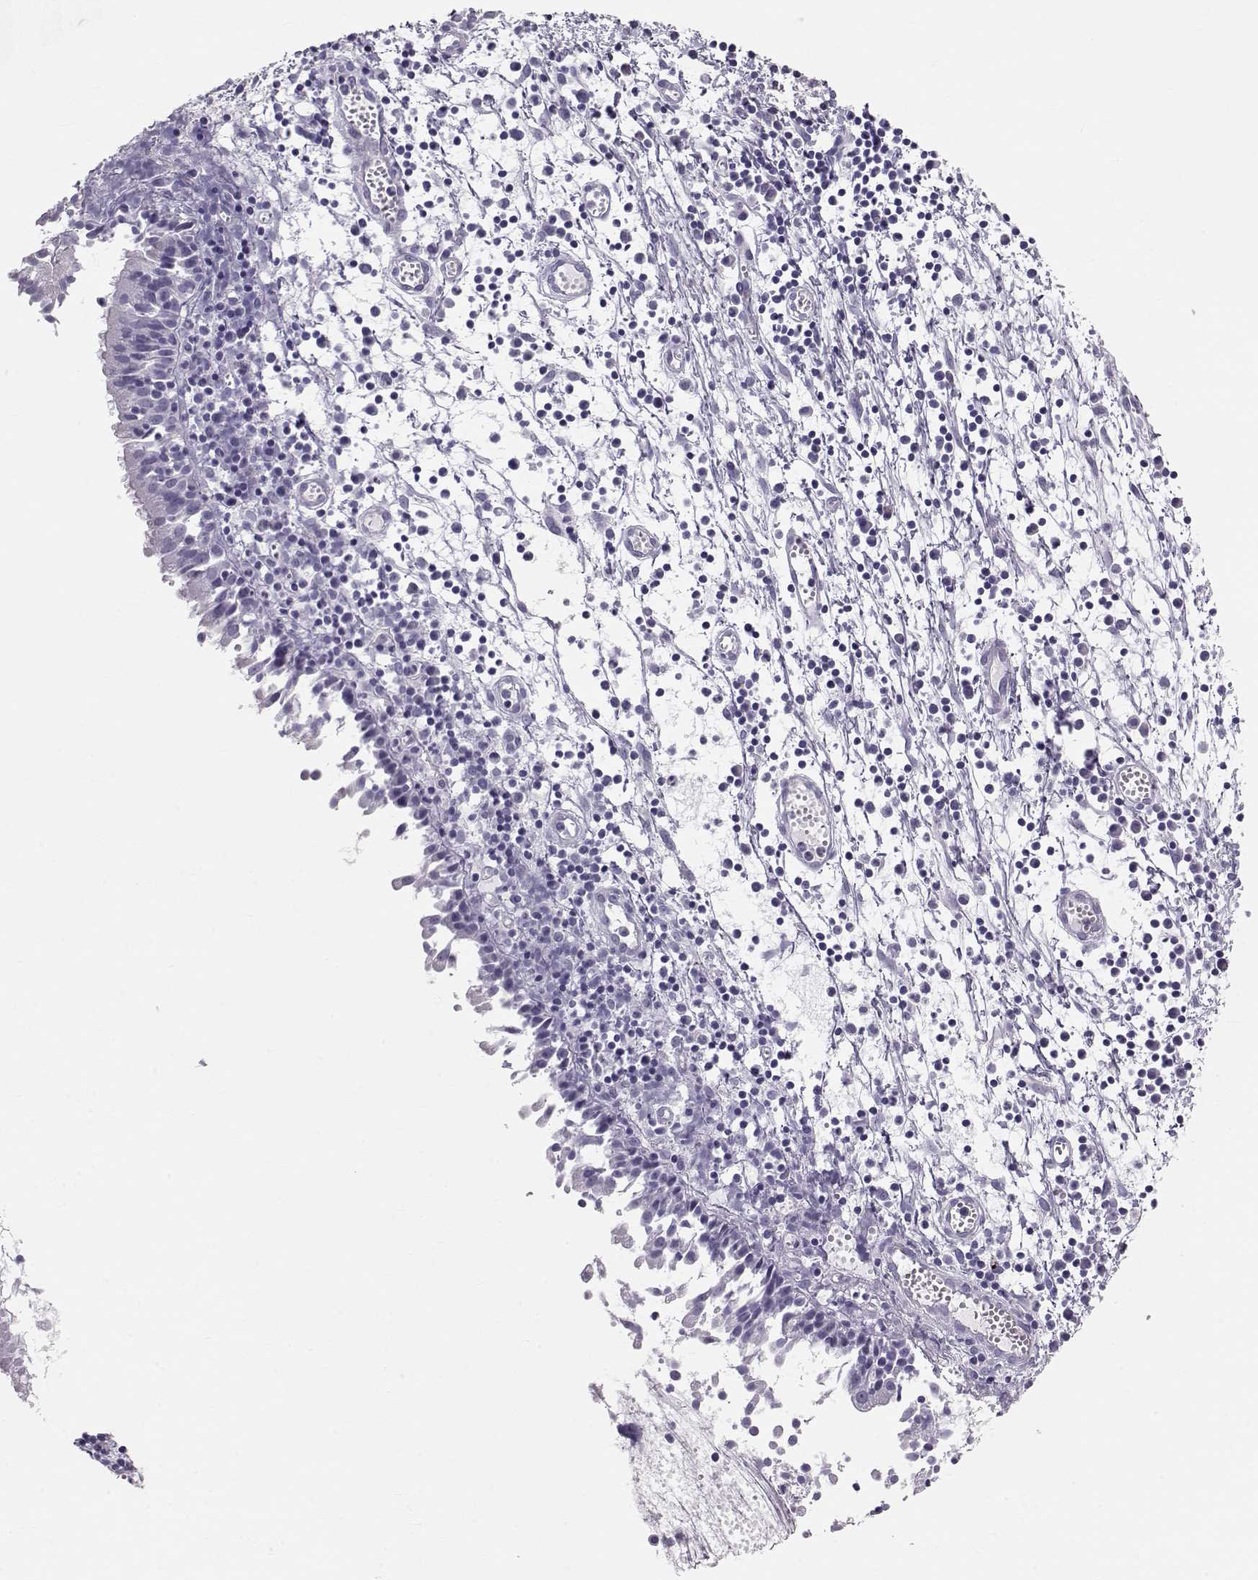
{"staining": {"intensity": "negative", "quantity": "none", "location": "none"}, "tissue": "nasopharynx", "cell_type": "Respiratory epithelial cells", "image_type": "normal", "snomed": [{"axis": "morphology", "description": "Normal tissue, NOS"}, {"axis": "topography", "description": "Nasopharynx"}], "caption": "High power microscopy image of an immunohistochemistry histopathology image of normal nasopharynx, revealing no significant expression in respiratory epithelial cells.", "gene": "RD3", "patient": {"sex": "male", "age": 9}}